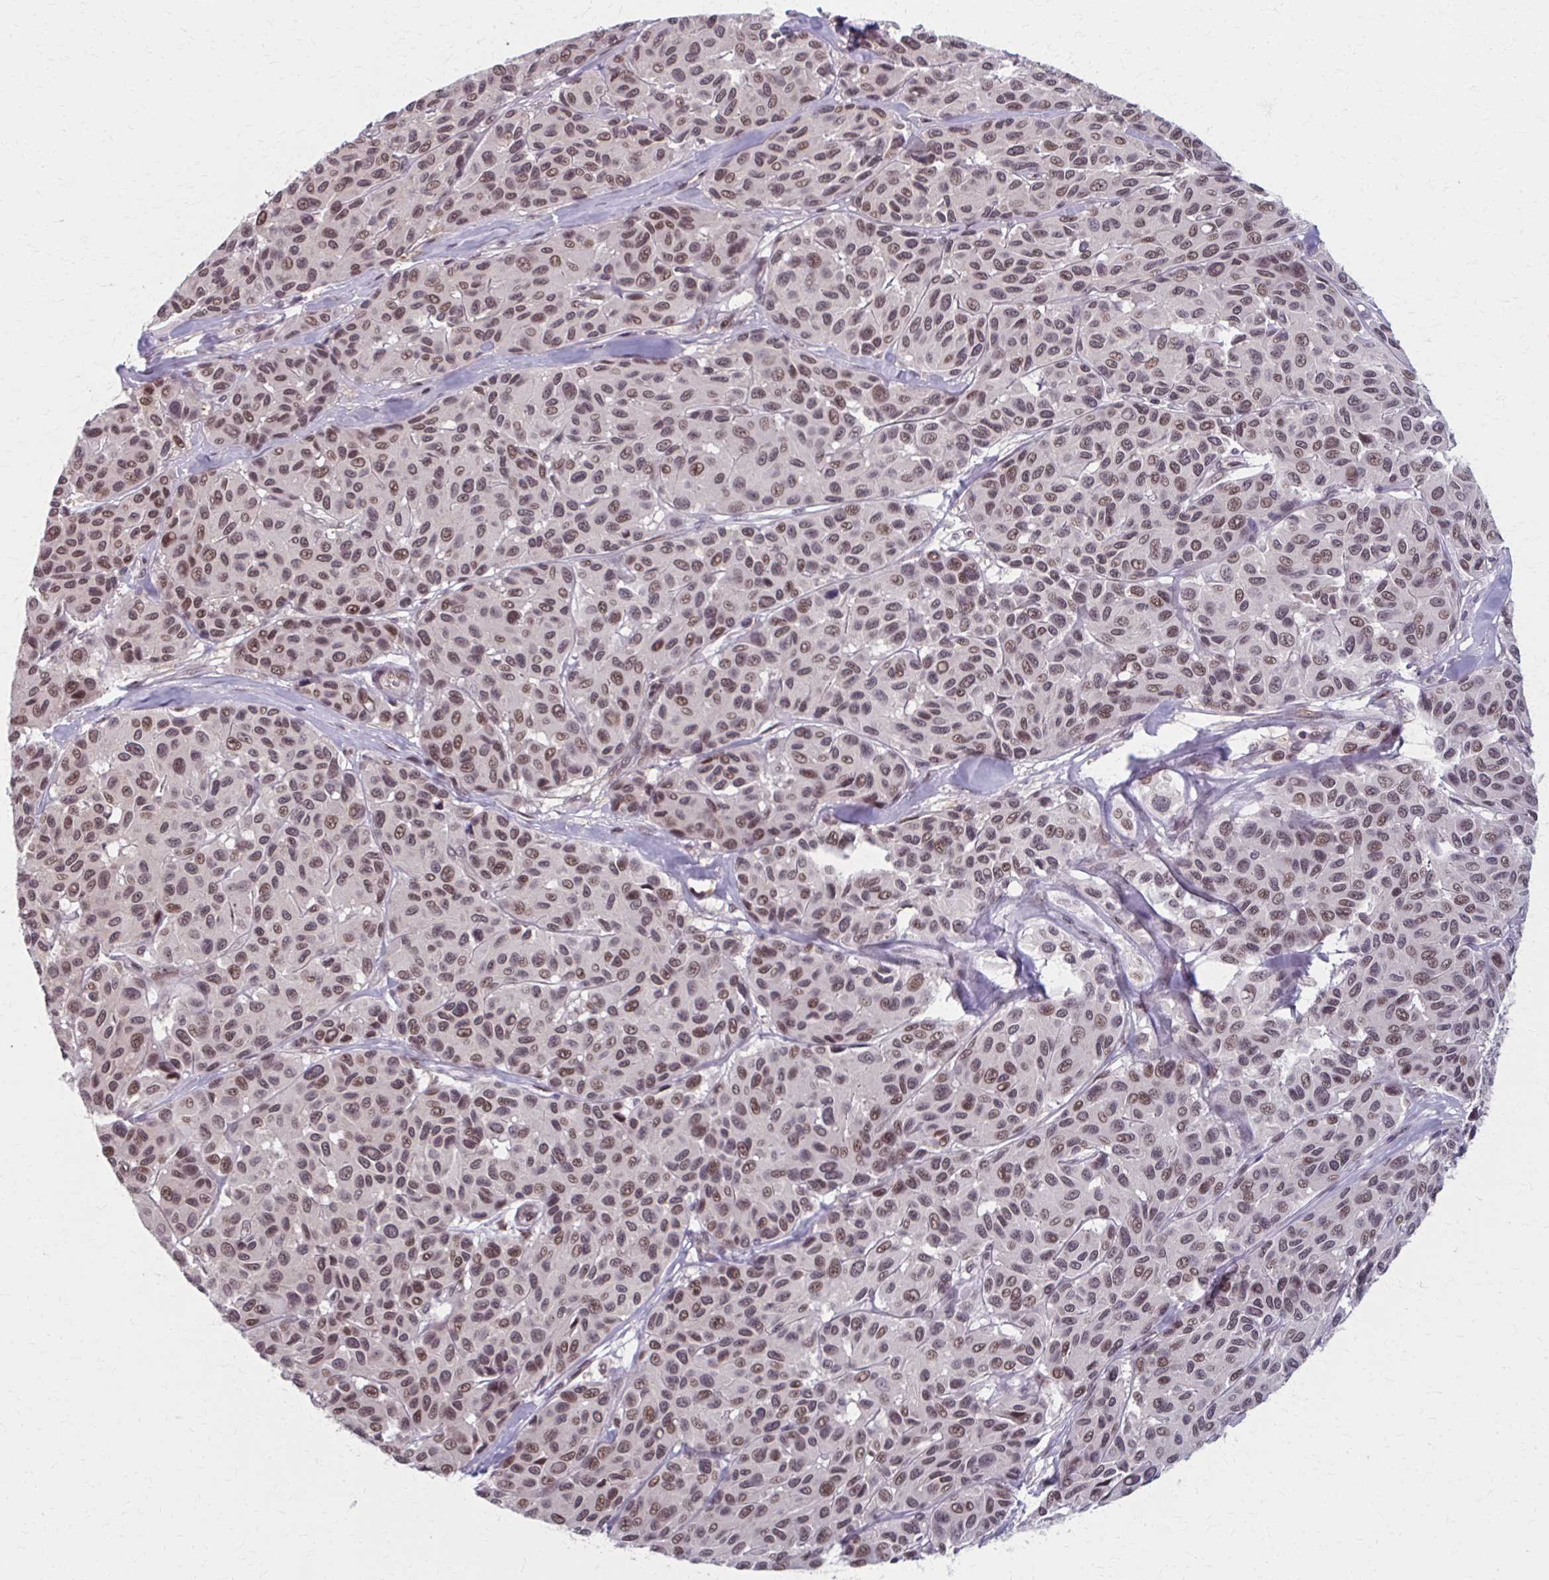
{"staining": {"intensity": "moderate", "quantity": "25%-75%", "location": "nuclear"}, "tissue": "melanoma", "cell_type": "Tumor cells", "image_type": "cancer", "snomed": [{"axis": "morphology", "description": "Malignant melanoma, NOS"}, {"axis": "topography", "description": "Skin"}], "caption": "This is an image of immunohistochemistry (IHC) staining of melanoma, which shows moderate expression in the nuclear of tumor cells.", "gene": "SETBP1", "patient": {"sex": "female", "age": 66}}